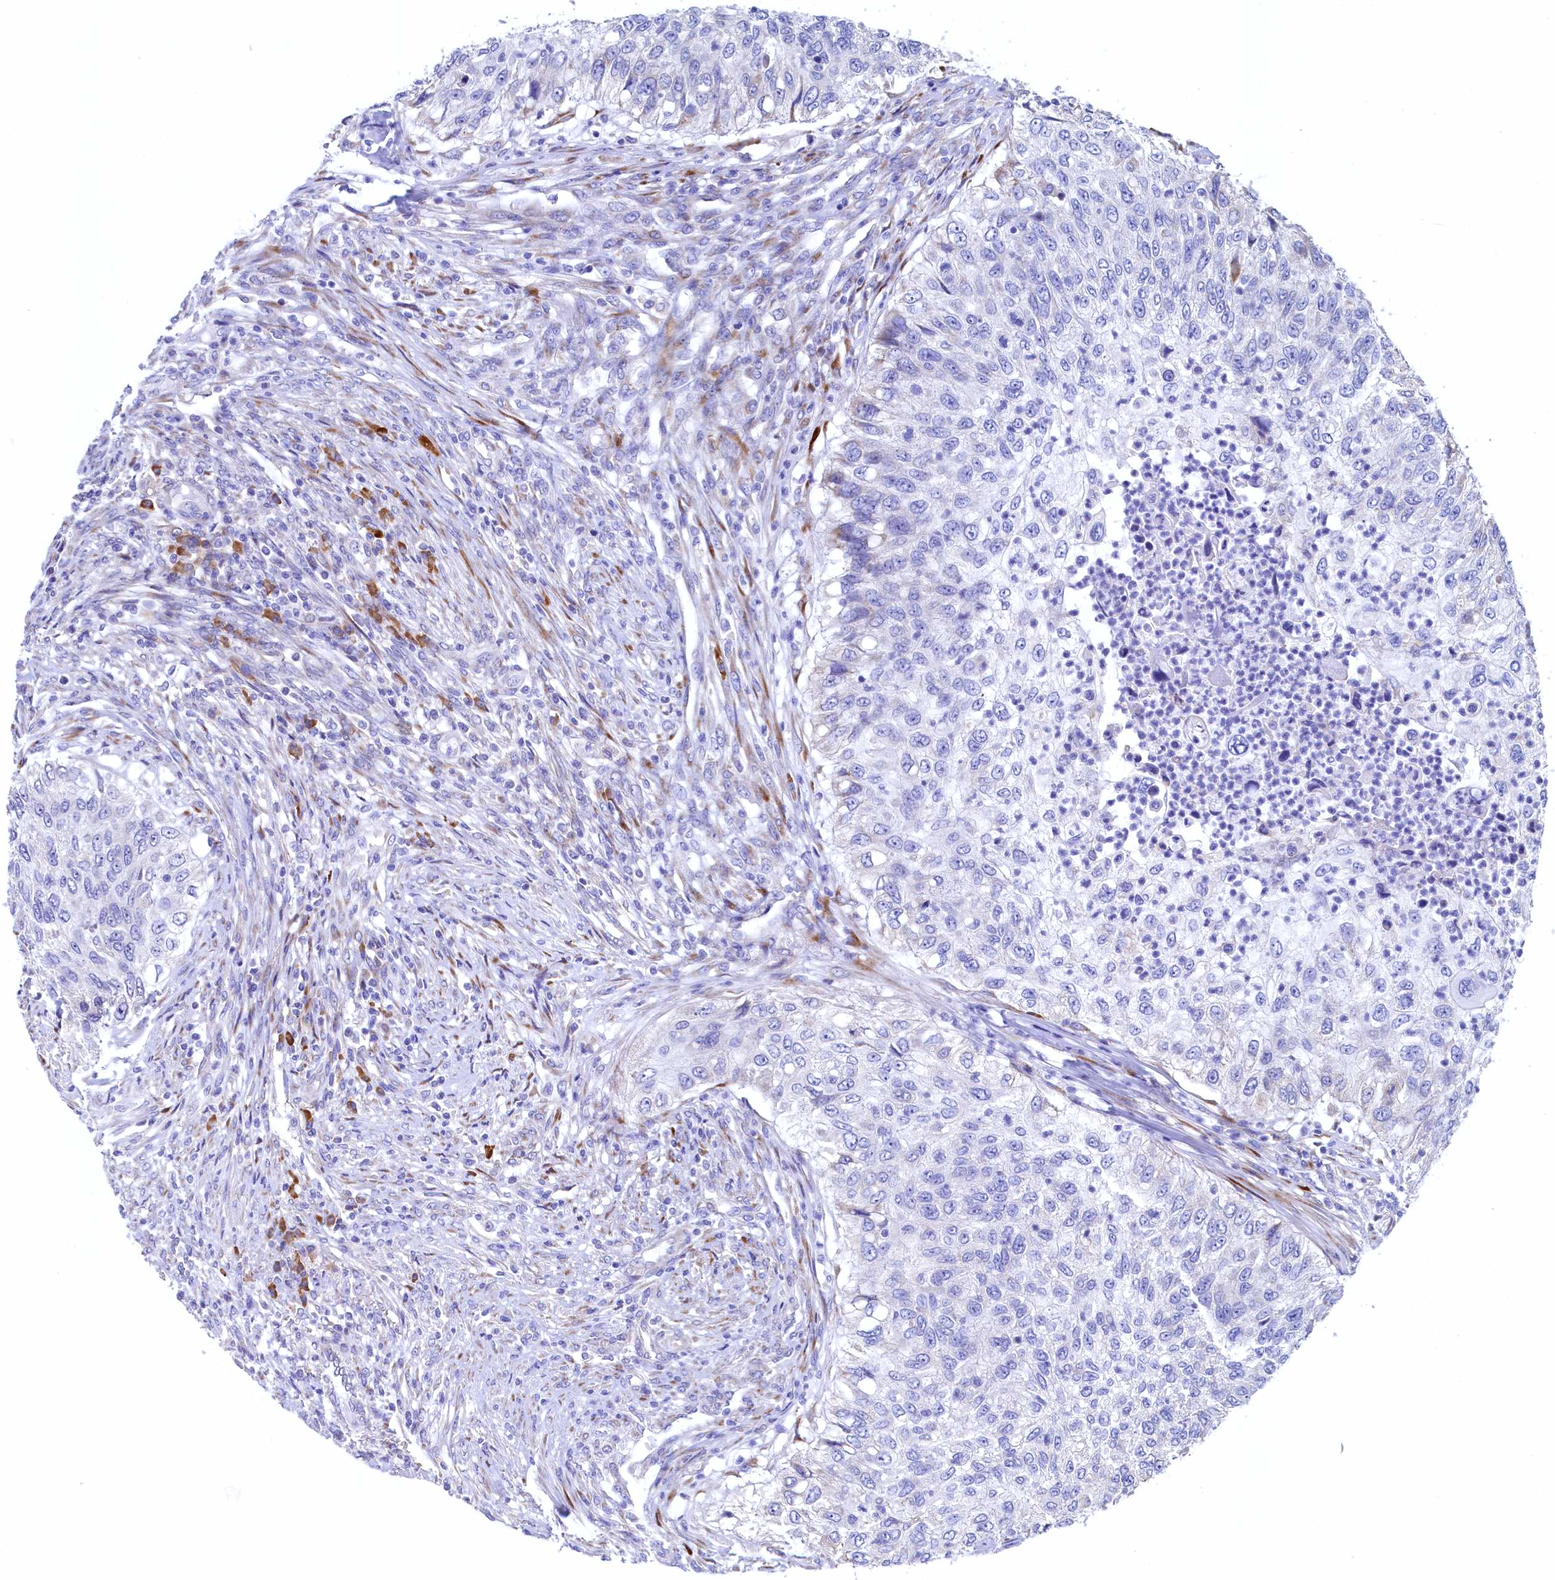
{"staining": {"intensity": "negative", "quantity": "none", "location": "none"}, "tissue": "urothelial cancer", "cell_type": "Tumor cells", "image_type": "cancer", "snomed": [{"axis": "morphology", "description": "Urothelial carcinoma, High grade"}, {"axis": "topography", "description": "Urinary bladder"}], "caption": "DAB immunohistochemical staining of high-grade urothelial carcinoma displays no significant expression in tumor cells.", "gene": "CBLIF", "patient": {"sex": "female", "age": 60}}